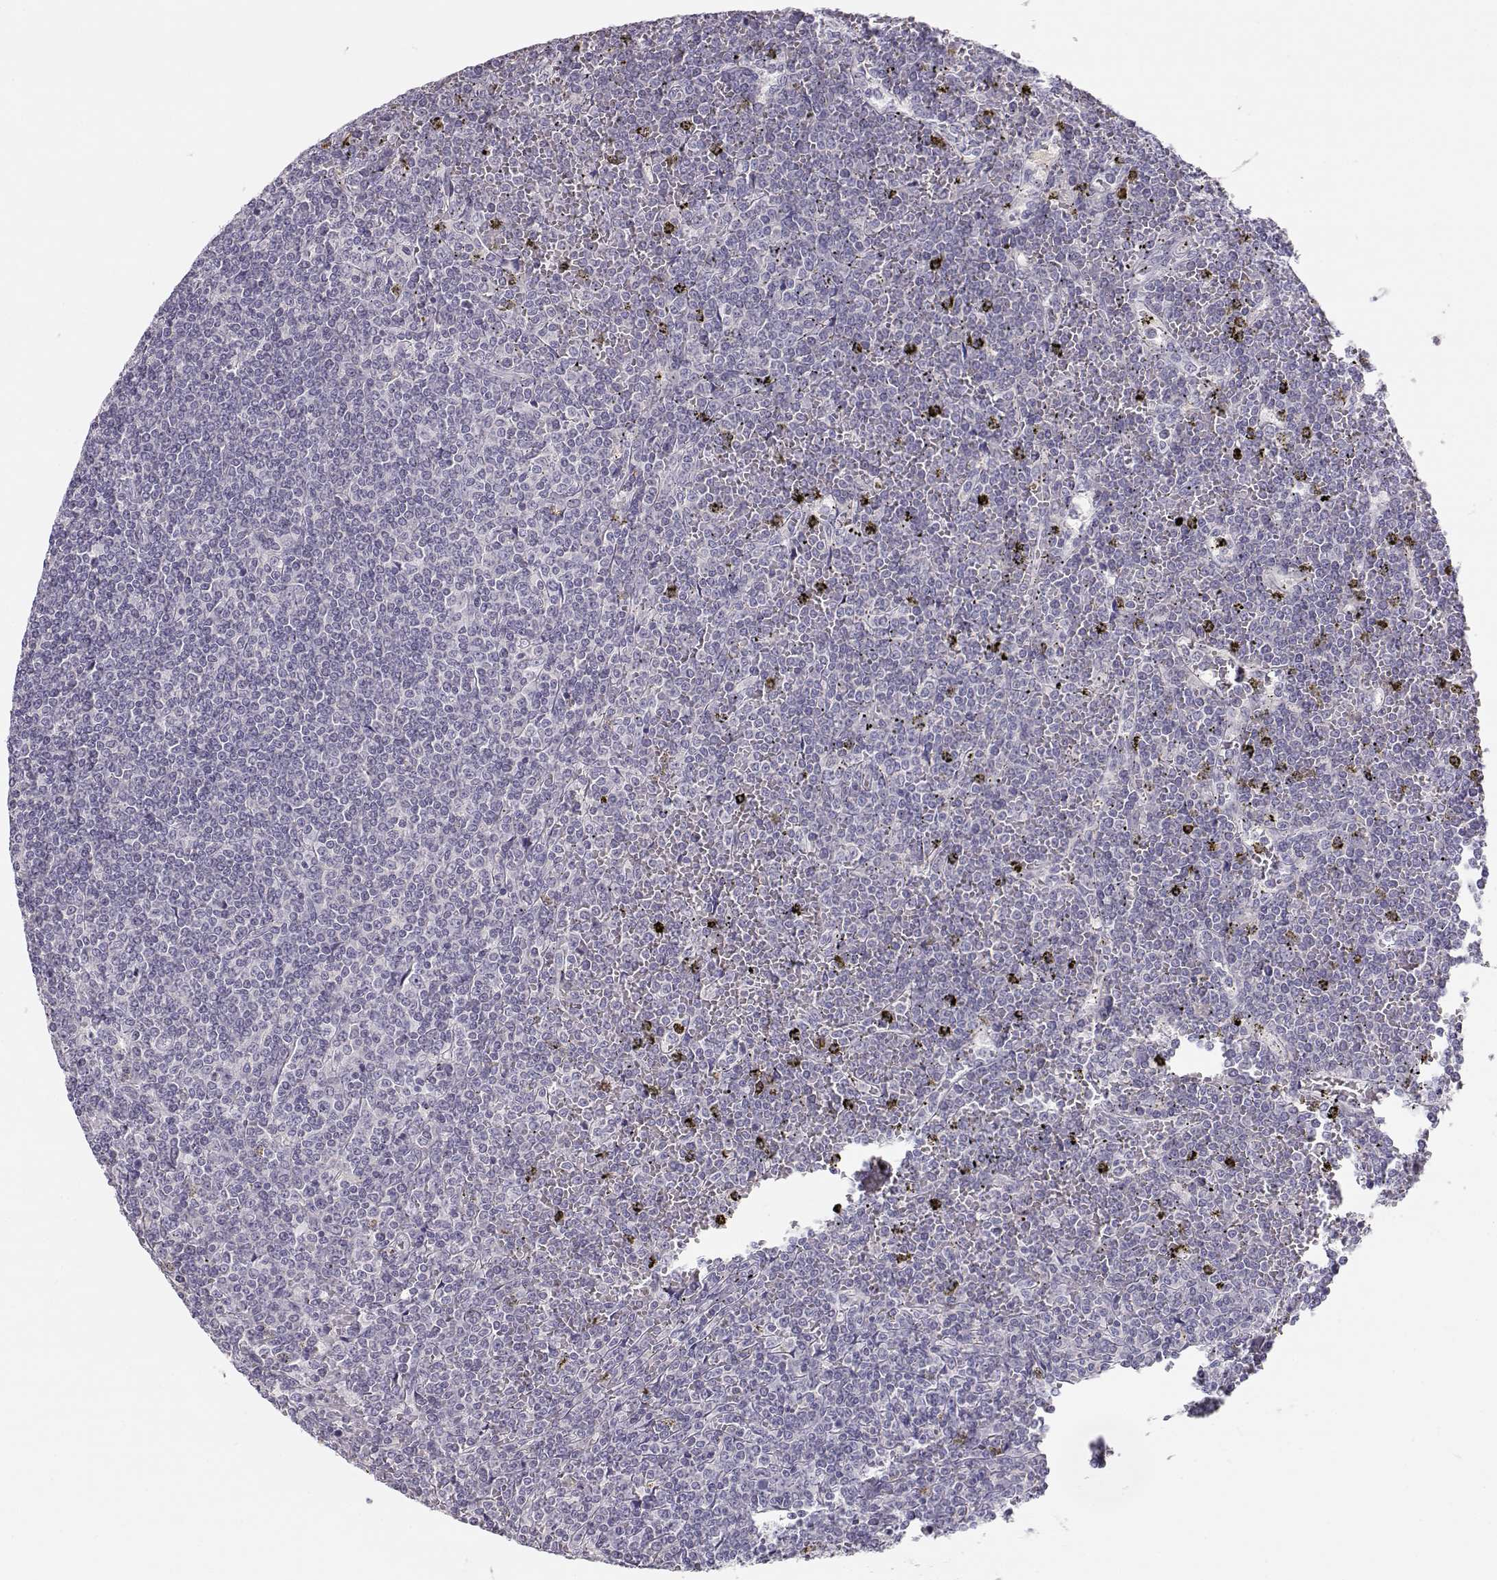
{"staining": {"intensity": "negative", "quantity": "none", "location": "none"}, "tissue": "lymphoma", "cell_type": "Tumor cells", "image_type": "cancer", "snomed": [{"axis": "morphology", "description": "Malignant lymphoma, non-Hodgkin's type, Low grade"}, {"axis": "topography", "description": "Spleen"}], "caption": "Tumor cells show no significant protein expression in malignant lymphoma, non-Hodgkin's type (low-grade). (DAB (3,3'-diaminobenzidine) immunohistochemistry (IHC) visualized using brightfield microscopy, high magnification).", "gene": "LEPR", "patient": {"sex": "female", "age": 19}}